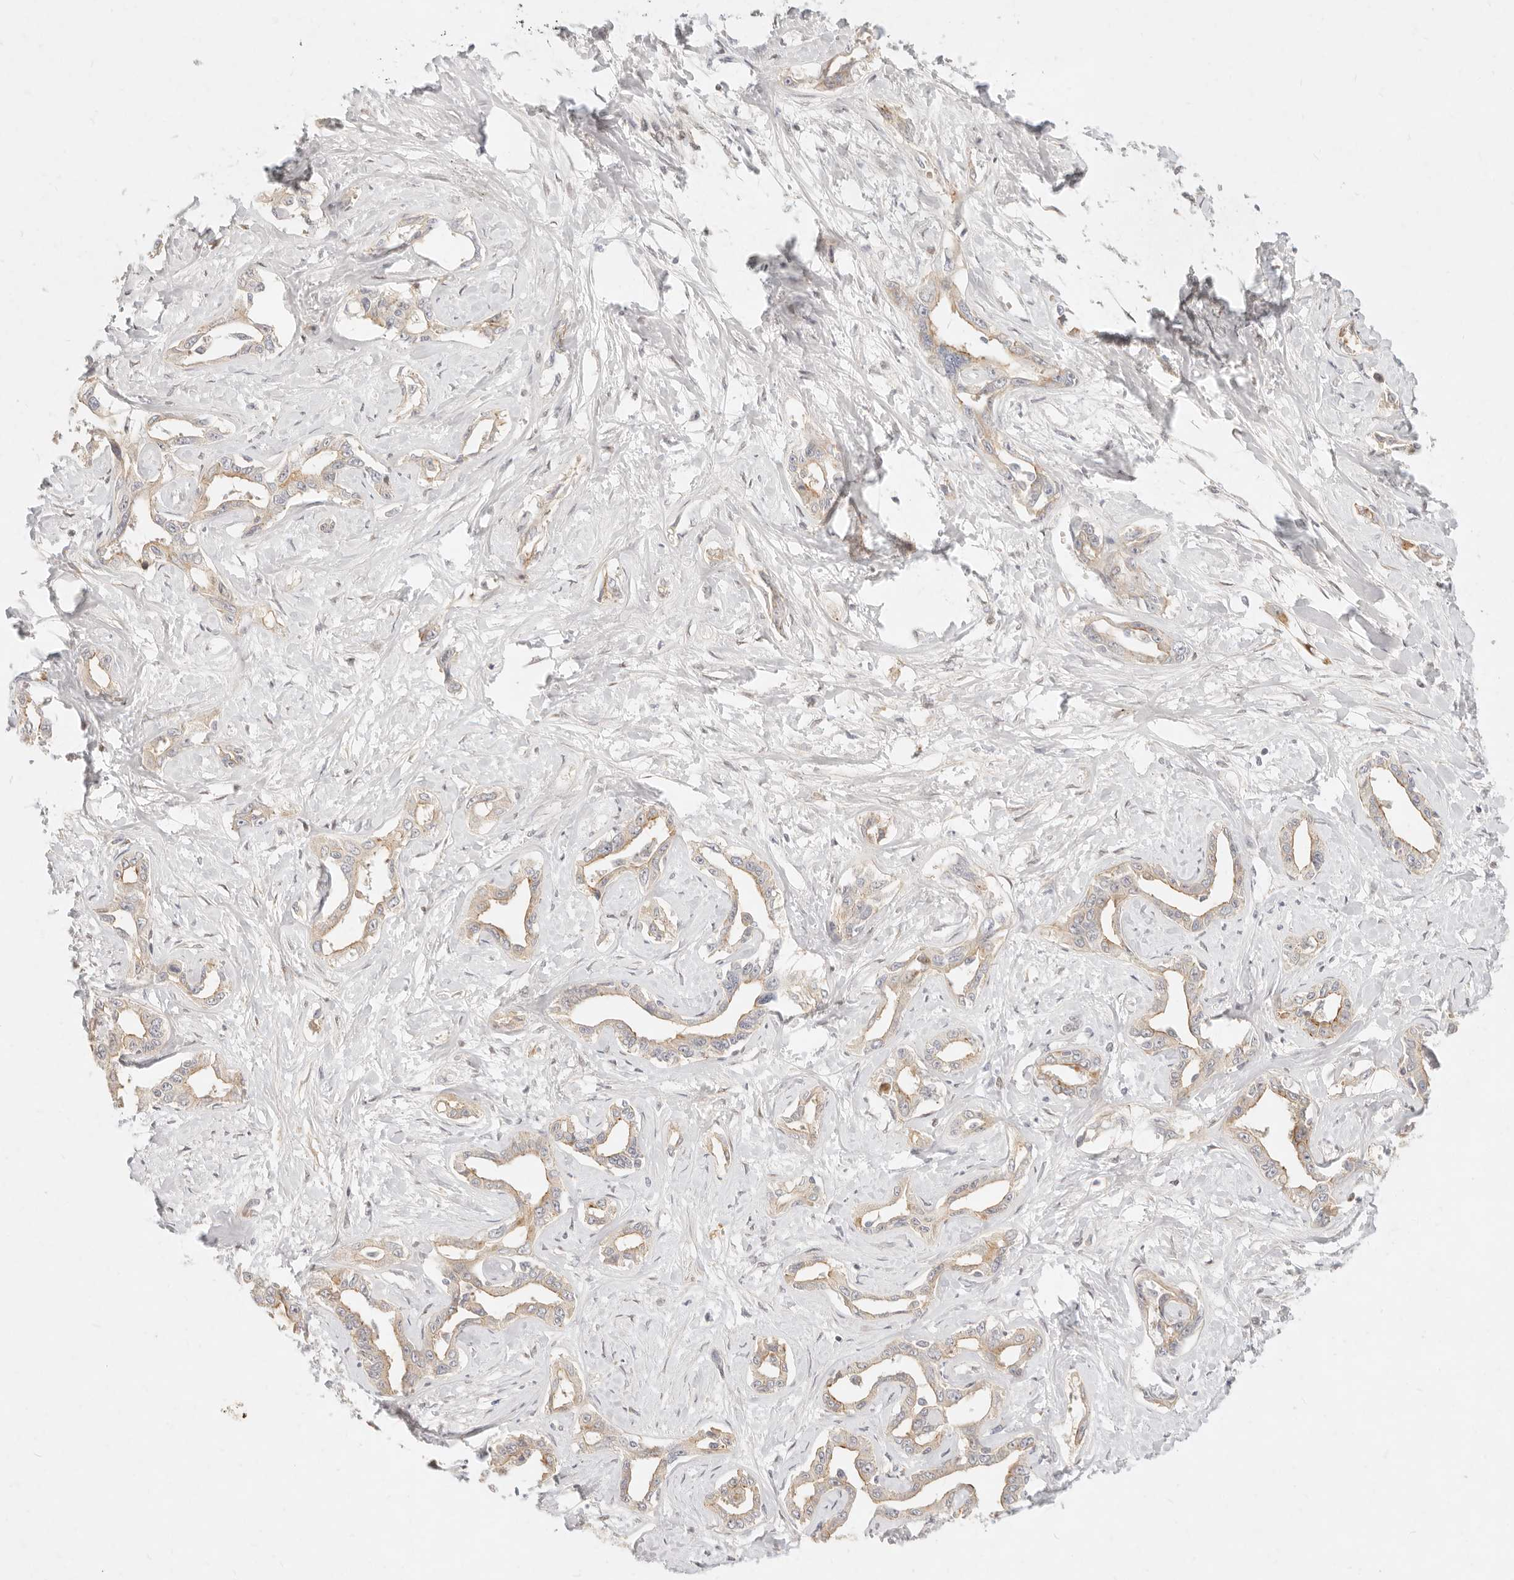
{"staining": {"intensity": "moderate", "quantity": ">75%", "location": "cytoplasmic/membranous"}, "tissue": "liver cancer", "cell_type": "Tumor cells", "image_type": "cancer", "snomed": [{"axis": "morphology", "description": "Cholangiocarcinoma"}, {"axis": "topography", "description": "Liver"}], "caption": "An IHC micrograph of neoplastic tissue is shown. Protein staining in brown shows moderate cytoplasmic/membranous positivity in liver cancer within tumor cells.", "gene": "ASCL3", "patient": {"sex": "male", "age": 59}}